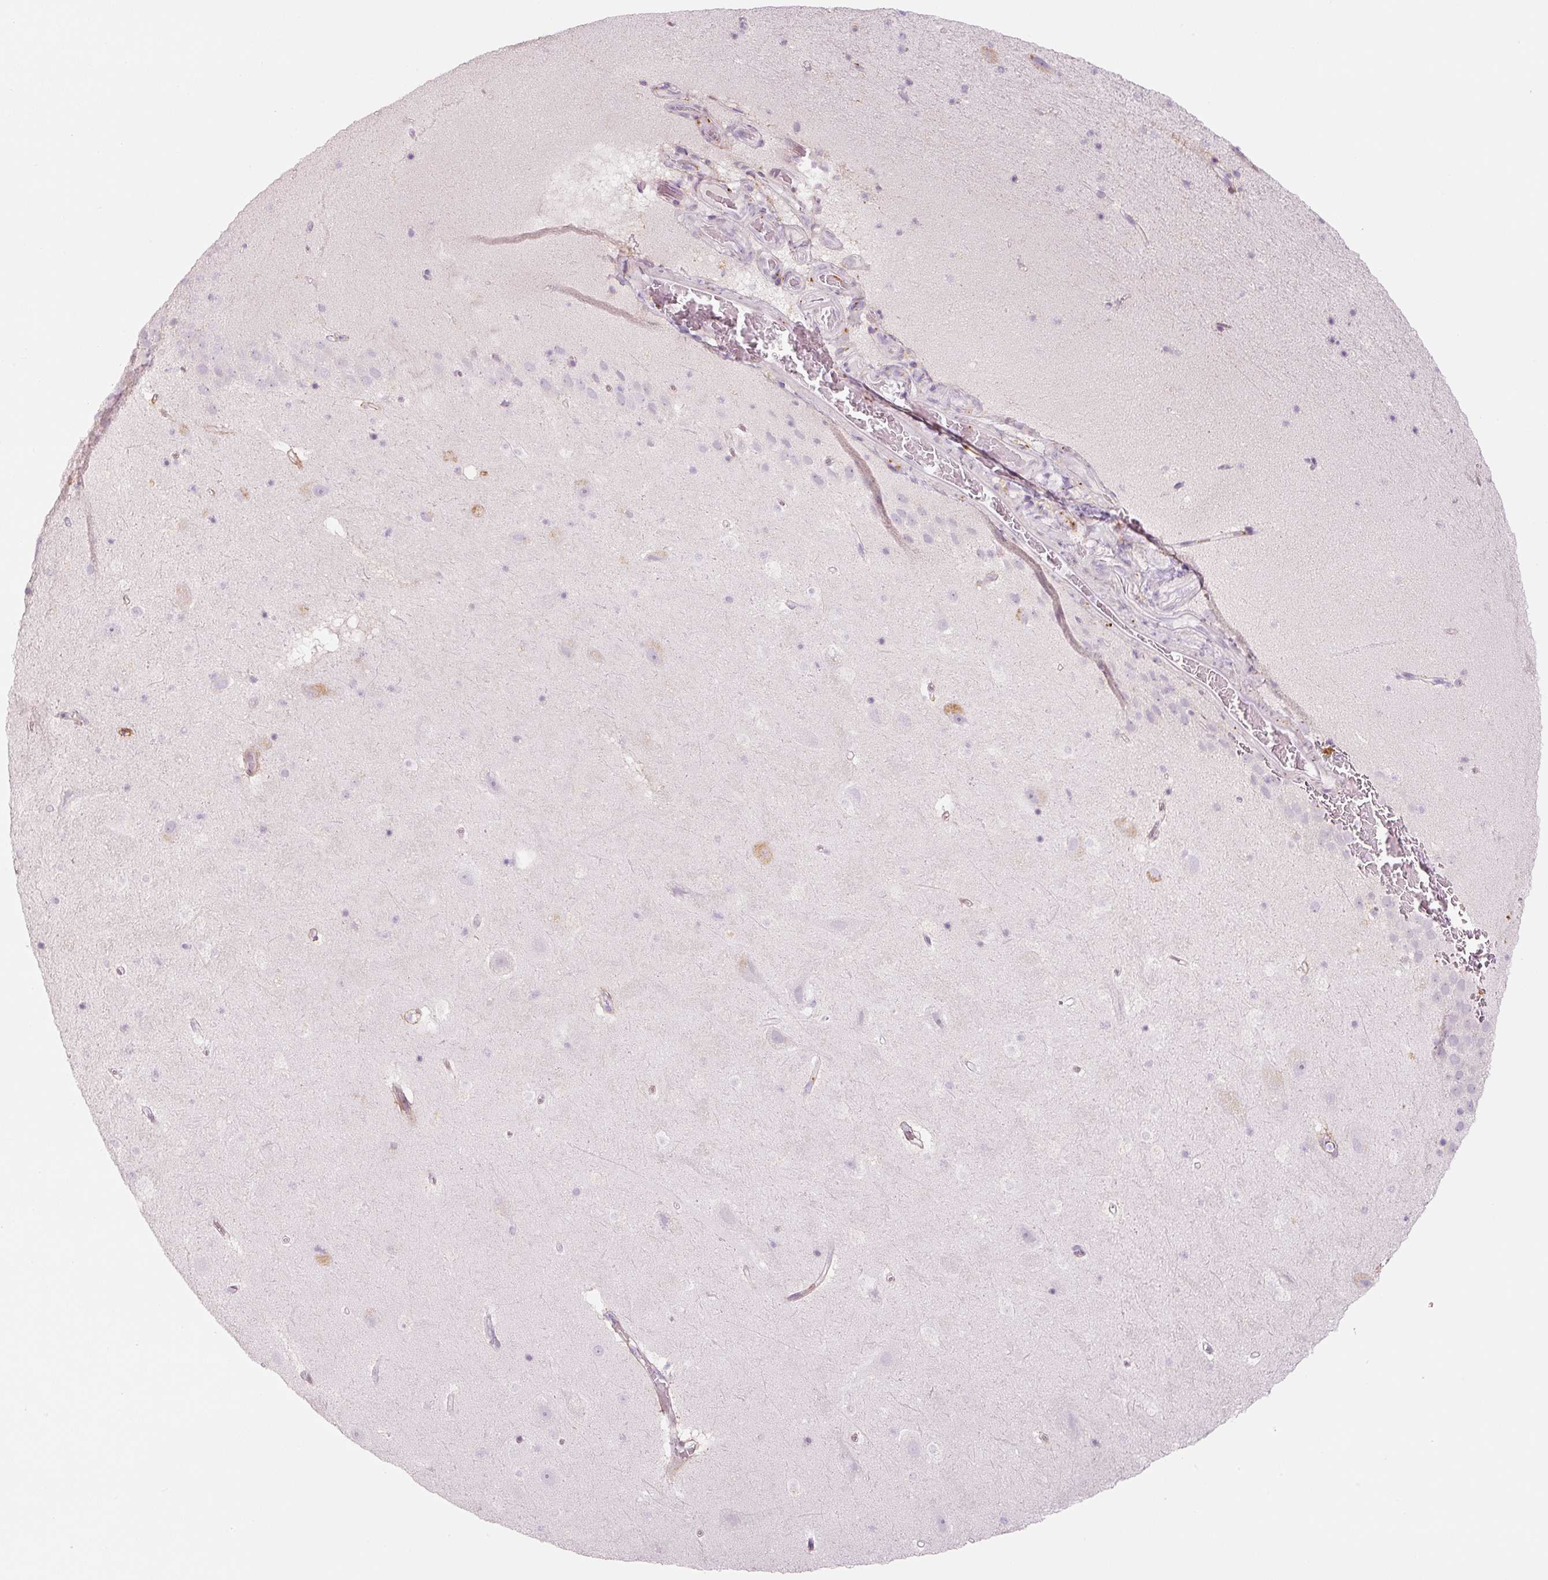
{"staining": {"intensity": "negative", "quantity": "none", "location": "none"}, "tissue": "hippocampus", "cell_type": "Glial cells", "image_type": "normal", "snomed": [{"axis": "morphology", "description": "Normal tissue, NOS"}, {"axis": "topography", "description": "Hippocampus"}], "caption": "DAB (3,3'-diaminobenzidine) immunohistochemical staining of benign hippocampus demonstrates no significant positivity in glial cells. (DAB immunohistochemistry (IHC) visualized using brightfield microscopy, high magnification).", "gene": "LECT2", "patient": {"sex": "male", "age": 37}}